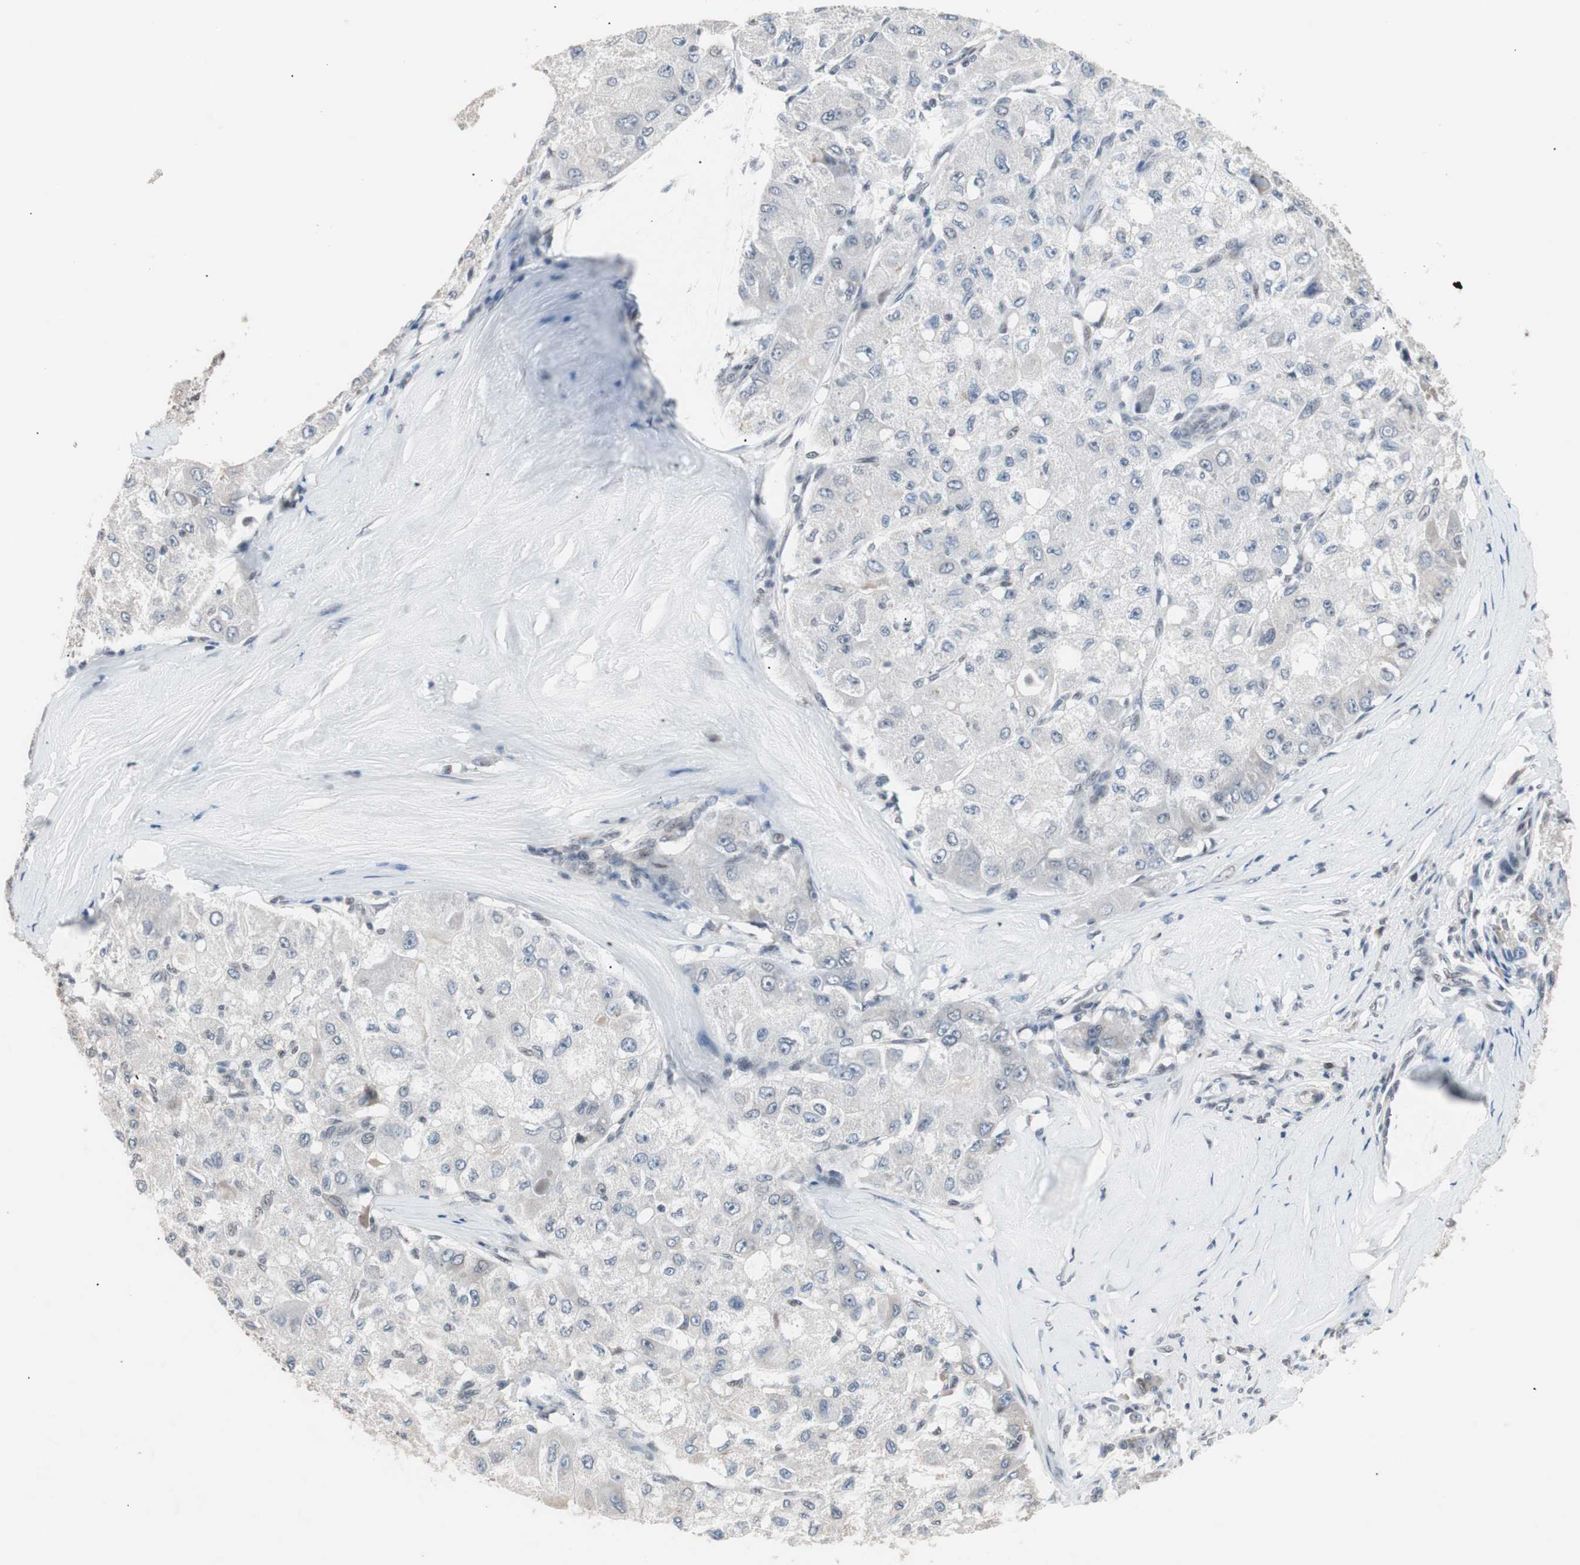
{"staining": {"intensity": "negative", "quantity": "none", "location": "none"}, "tissue": "liver cancer", "cell_type": "Tumor cells", "image_type": "cancer", "snomed": [{"axis": "morphology", "description": "Carcinoma, Hepatocellular, NOS"}, {"axis": "topography", "description": "Liver"}], "caption": "A micrograph of liver cancer (hepatocellular carcinoma) stained for a protein exhibits no brown staining in tumor cells. (DAB (3,3'-diaminobenzidine) IHC visualized using brightfield microscopy, high magnification).", "gene": "LIG3", "patient": {"sex": "male", "age": 80}}